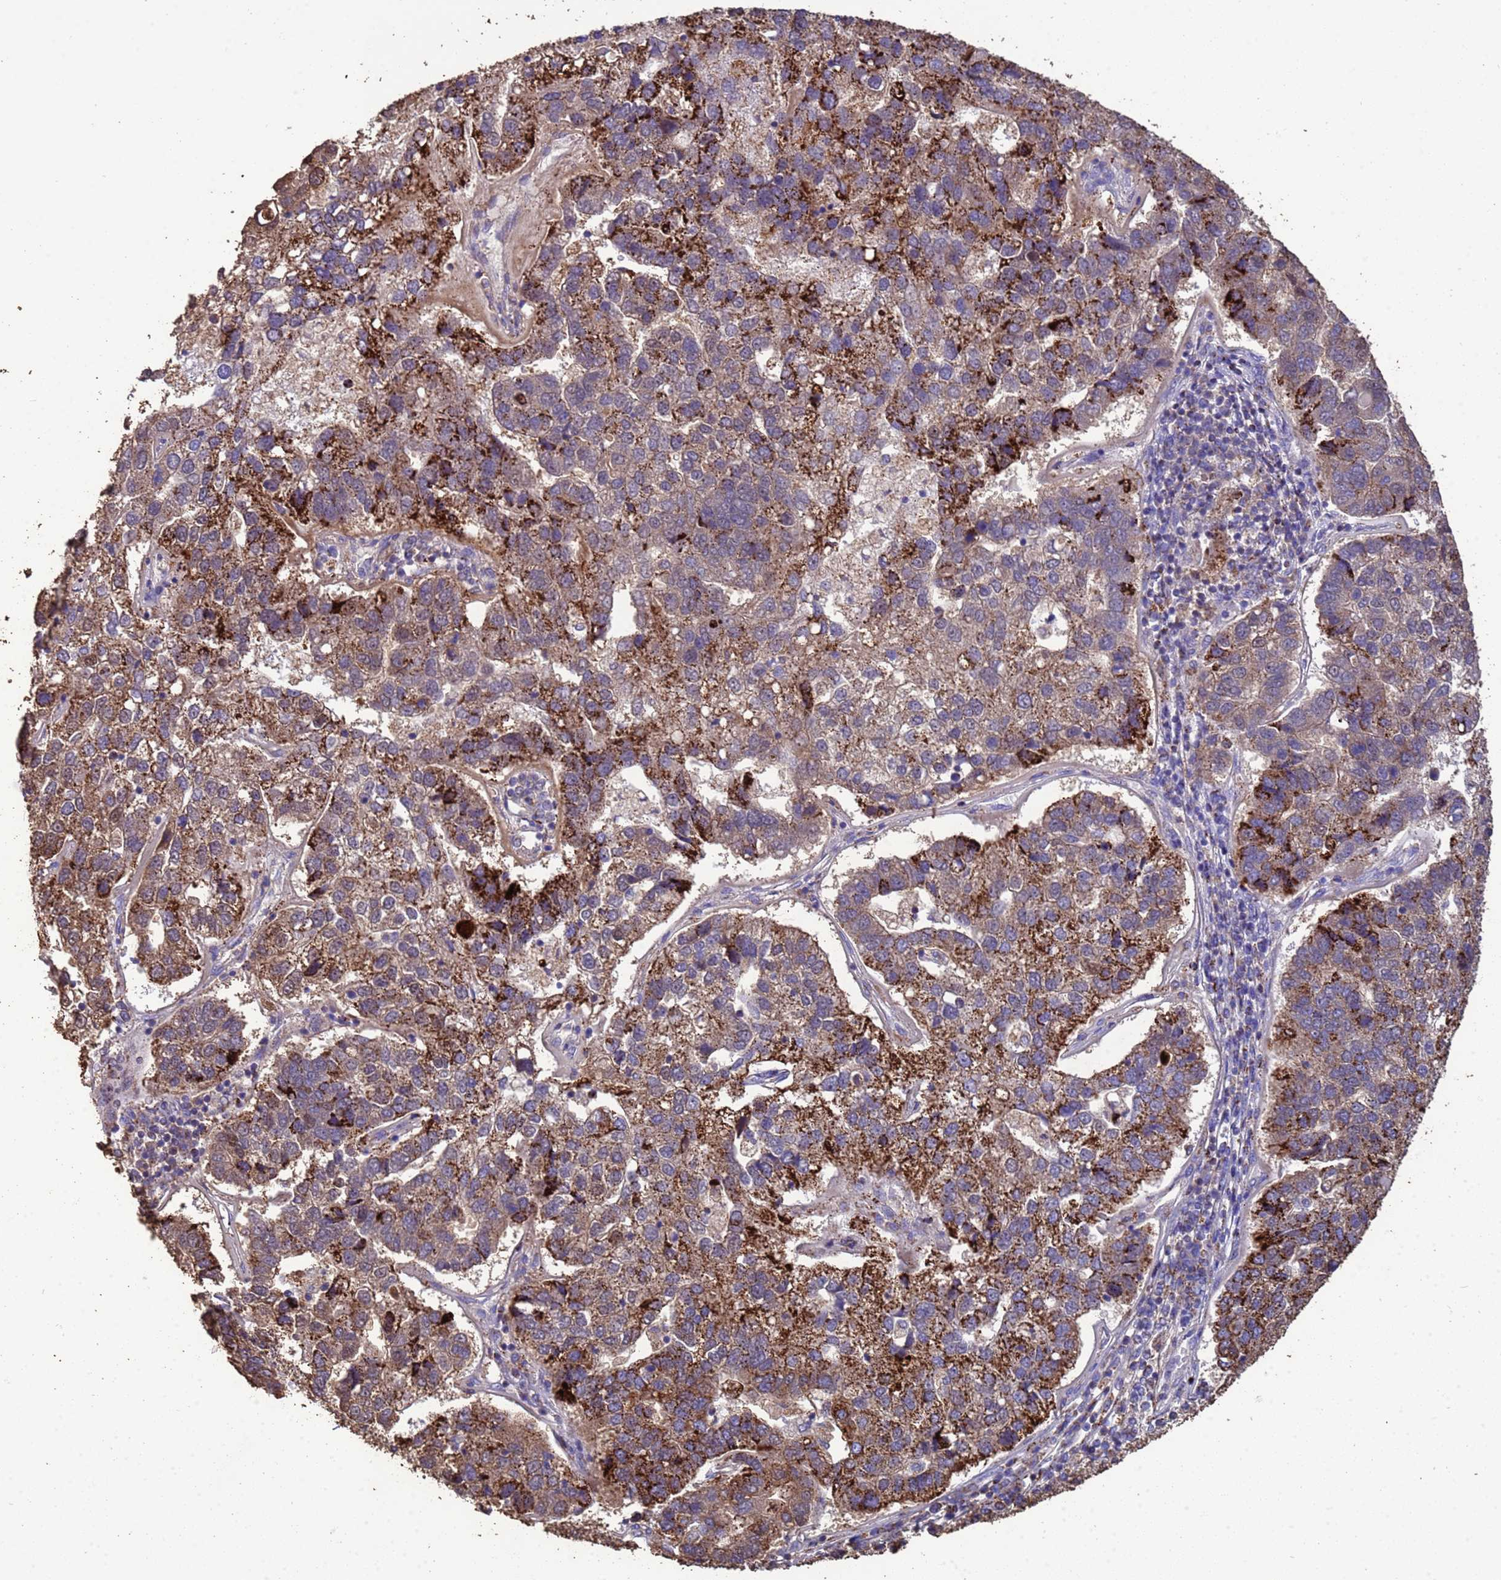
{"staining": {"intensity": "strong", "quantity": ">75%", "location": "cytoplasmic/membranous"}, "tissue": "pancreatic cancer", "cell_type": "Tumor cells", "image_type": "cancer", "snomed": [{"axis": "morphology", "description": "Adenocarcinoma, NOS"}, {"axis": "topography", "description": "Pancreas"}], "caption": "This micrograph shows IHC staining of human pancreatic cancer (adenocarcinoma), with high strong cytoplasmic/membranous positivity in approximately >75% of tumor cells.", "gene": "ZNFX1", "patient": {"sex": "female", "age": 61}}